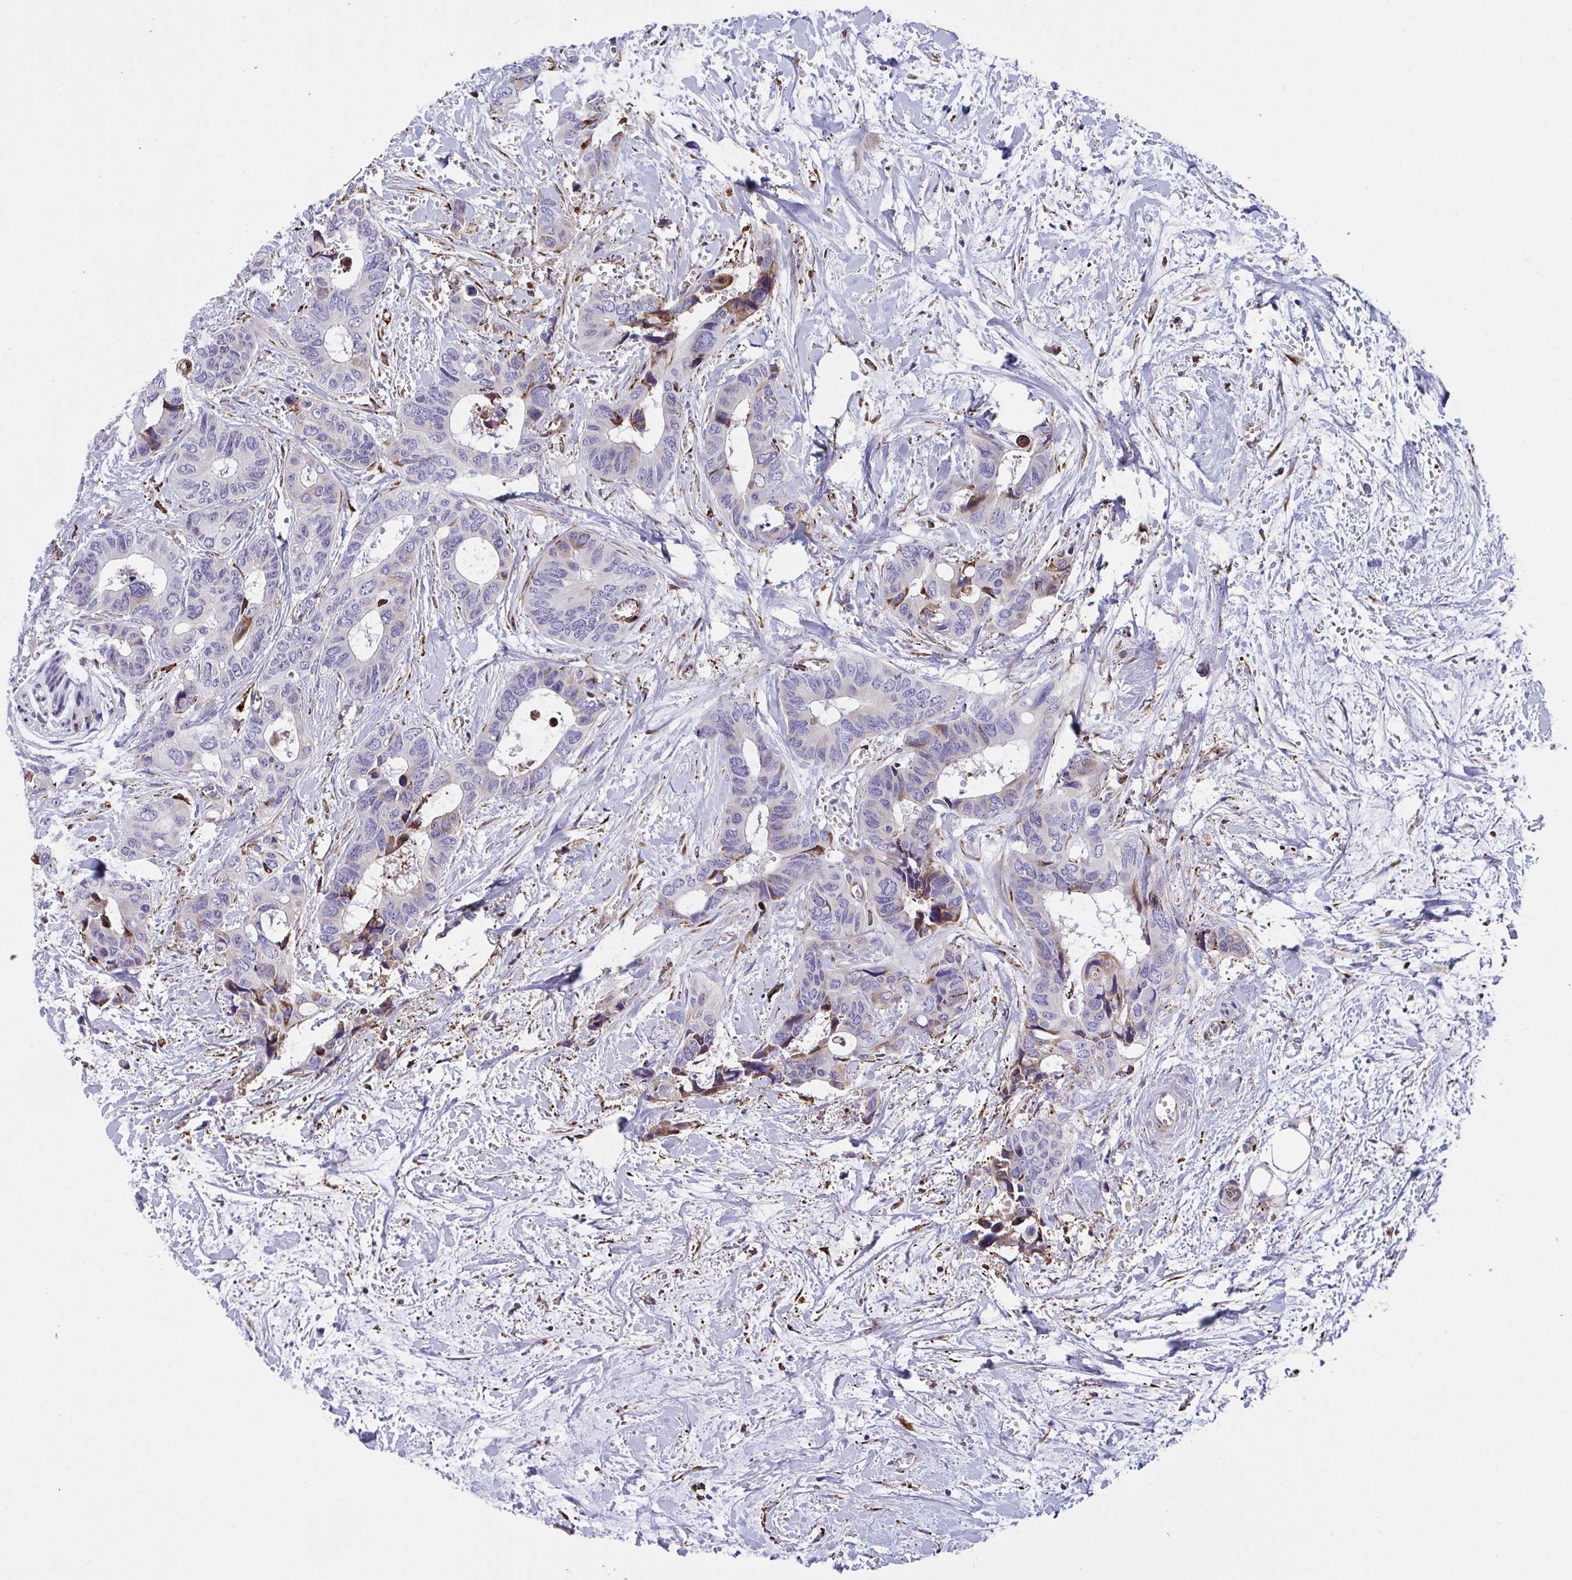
{"staining": {"intensity": "moderate", "quantity": "<25%", "location": "cytoplasmic/membranous"}, "tissue": "colorectal cancer", "cell_type": "Tumor cells", "image_type": "cancer", "snomed": [{"axis": "morphology", "description": "Adenocarcinoma, NOS"}, {"axis": "topography", "description": "Rectum"}], "caption": "Brown immunohistochemical staining in colorectal cancer shows moderate cytoplasmic/membranous staining in about <25% of tumor cells.", "gene": "PEAK3", "patient": {"sex": "male", "age": 76}}